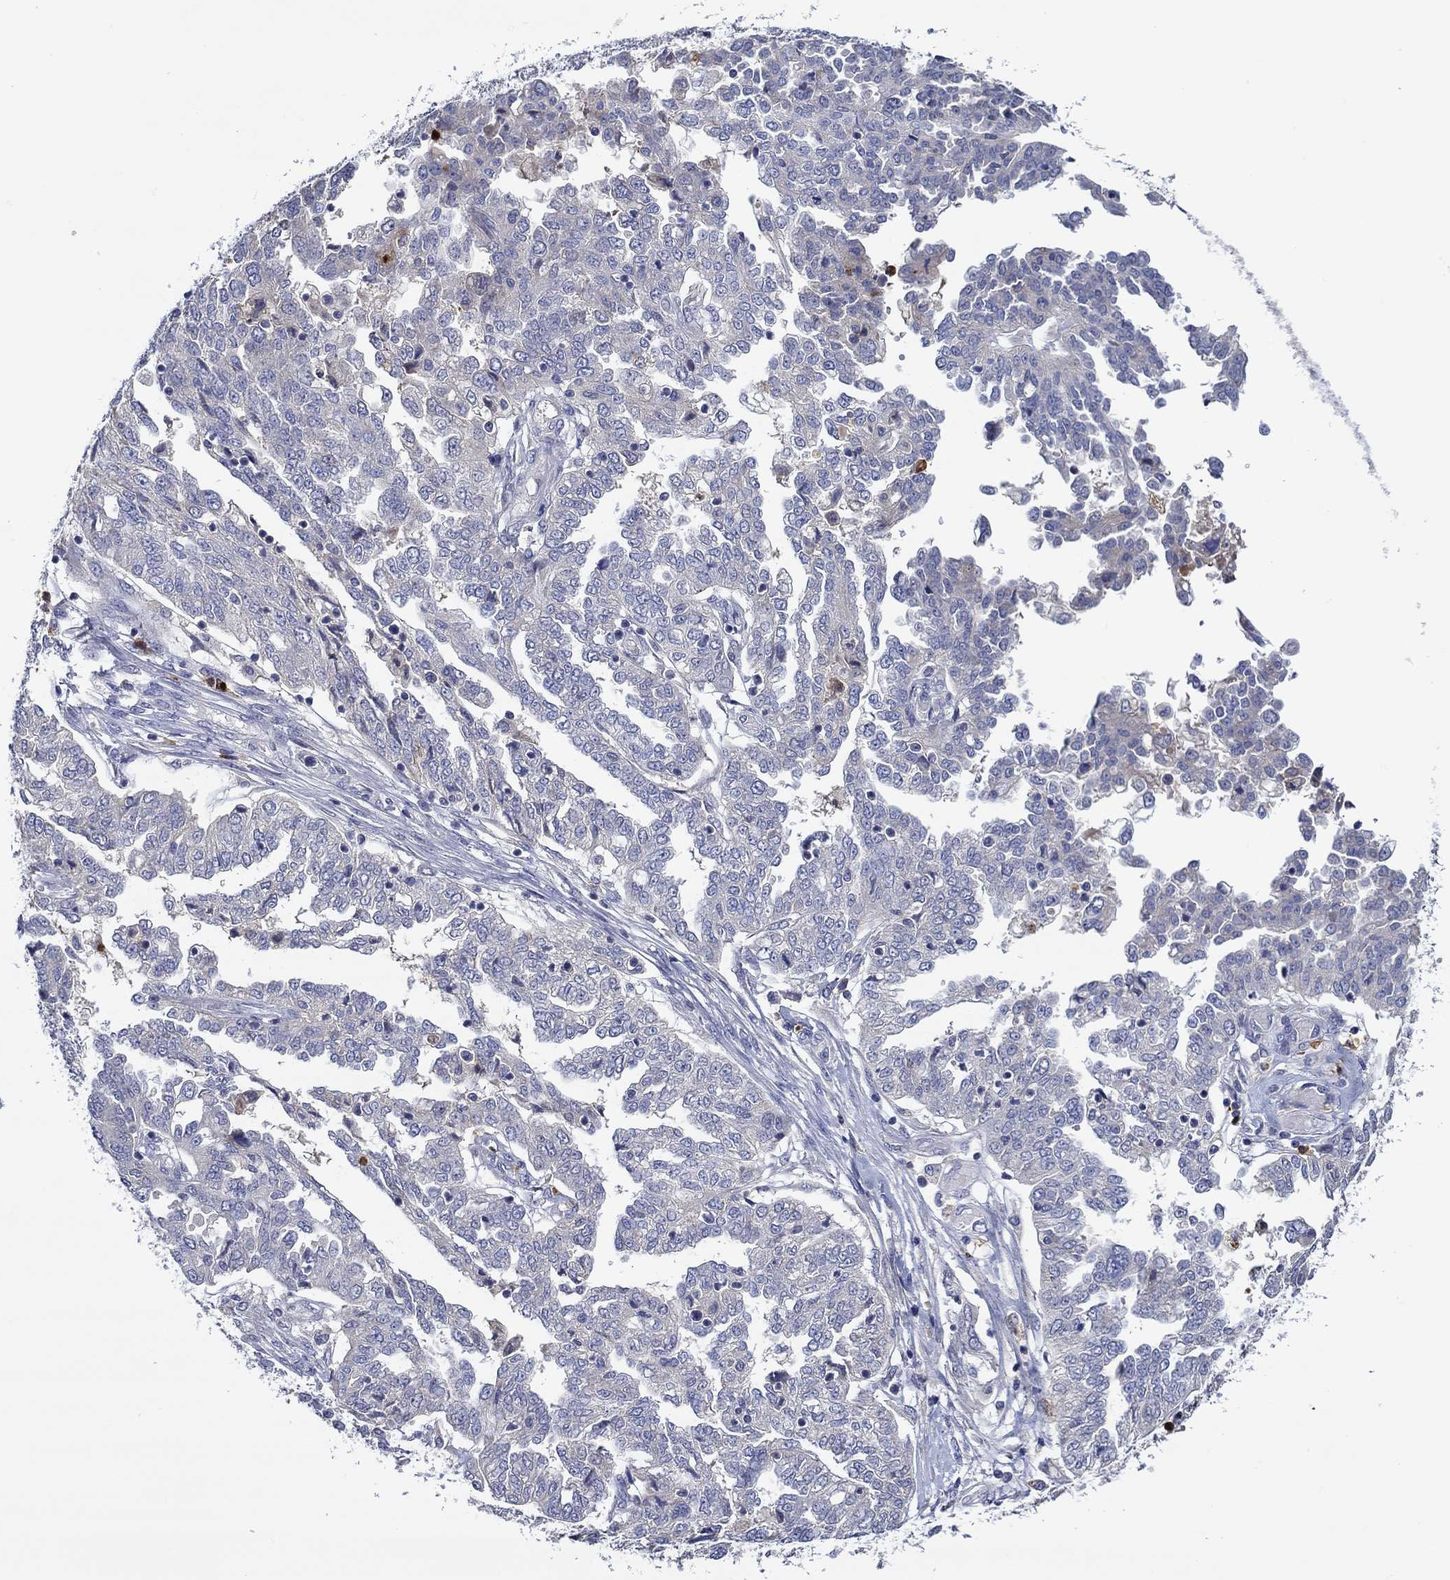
{"staining": {"intensity": "negative", "quantity": "none", "location": "none"}, "tissue": "ovarian cancer", "cell_type": "Tumor cells", "image_type": "cancer", "snomed": [{"axis": "morphology", "description": "Cystadenocarcinoma, serous, NOS"}, {"axis": "topography", "description": "Ovary"}], "caption": "This is a image of IHC staining of ovarian cancer (serous cystadenocarcinoma), which shows no expression in tumor cells. (Brightfield microscopy of DAB immunohistochemistry (IHC) at high magnification).", "gene": "CHIT1", "patient": {"sex": "female", "age": 67}}